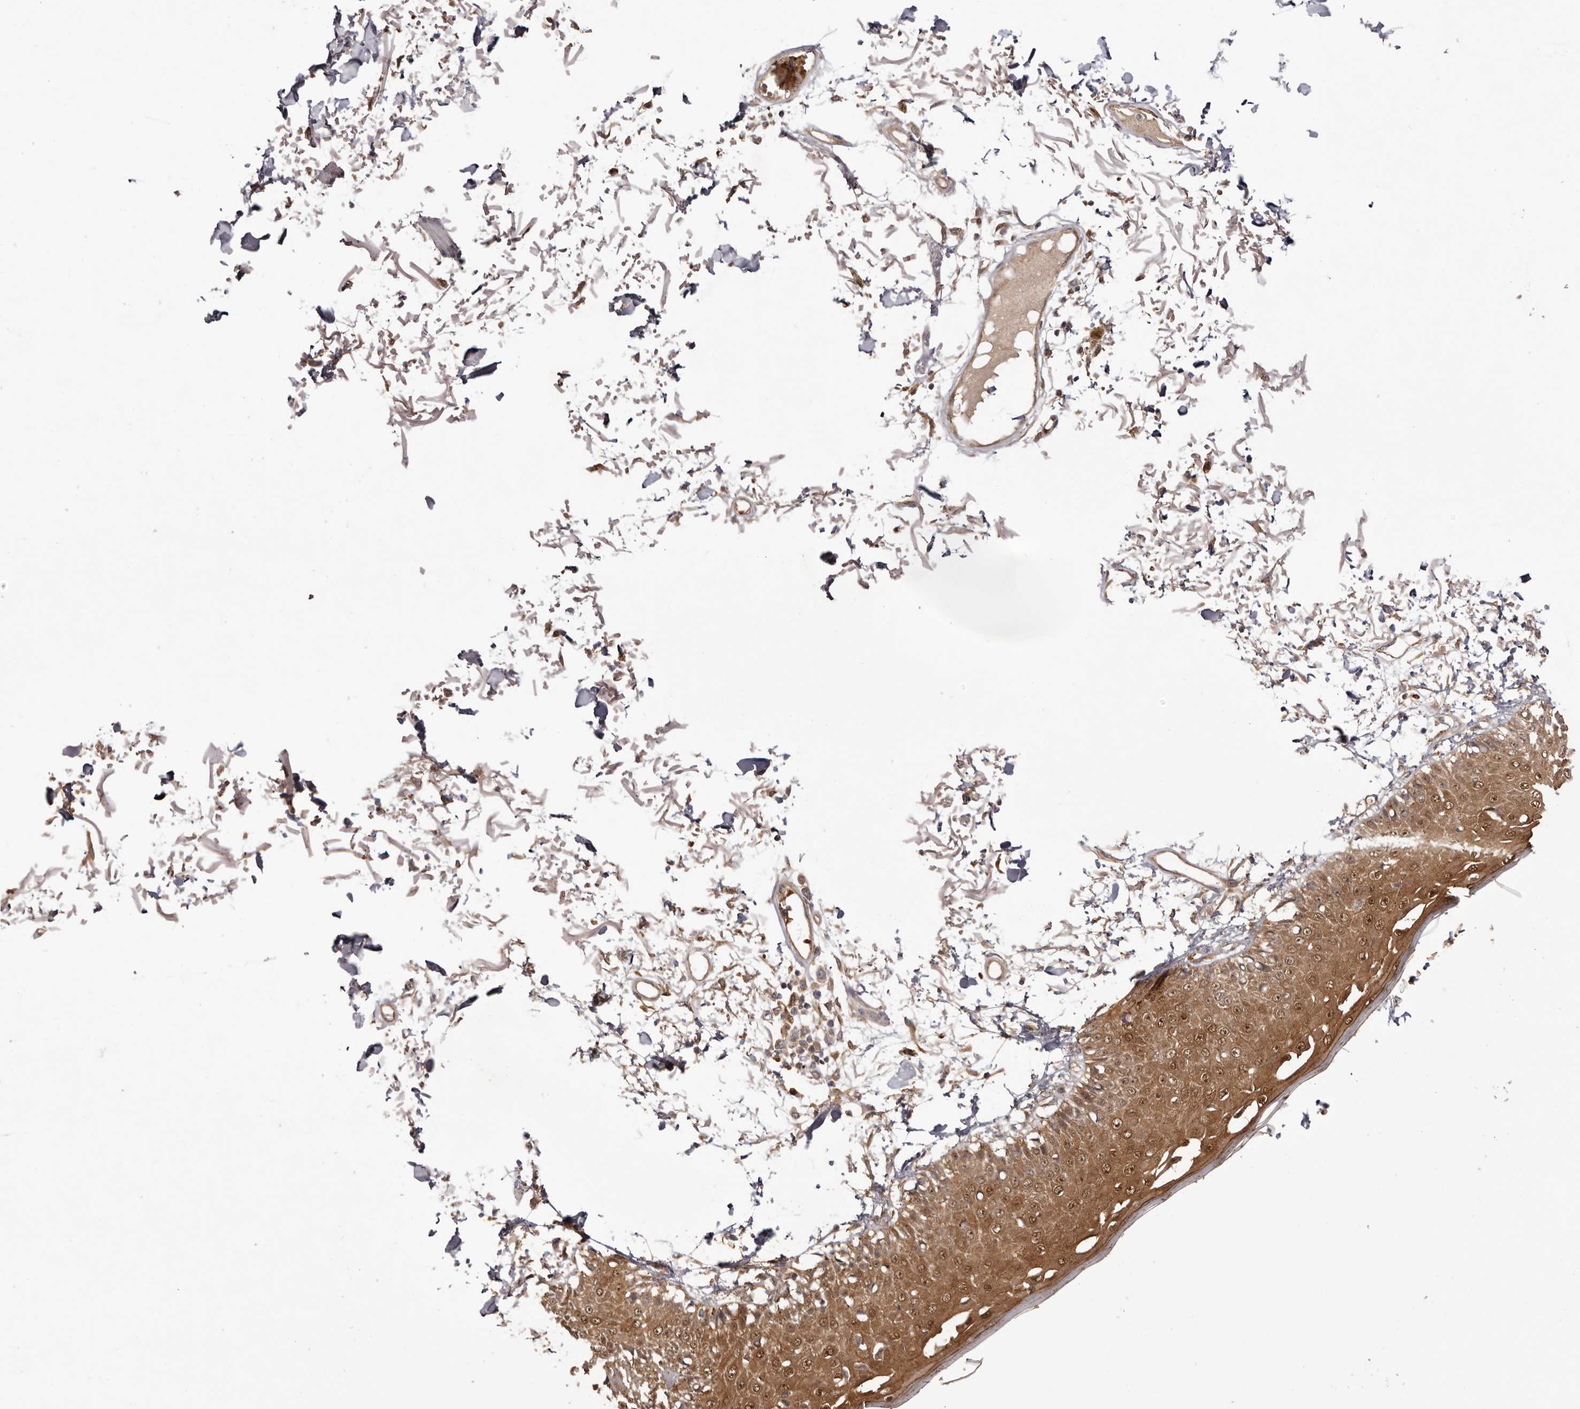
{"staining": {"intensity": "moderate", "quantity": ">75%", "location": "cytoplasmic/membranous"}, "tissue": "skin", "cell_type": "Fibroblasts", "image_type": "normal", "snomed": [{"axis": "morphology", "description": "Normal tissue, NOS"}, {"axis": "morphology", "description": "Squamous cell carcinoma, NOS"}, {"axis": "topography", "description": "Skin"}, {"axis": "topography", "description": "Peripheral nerve tissue"}], "caption": "Moderate cytoplasmic/membranous staining is appreciated in approximately >75% of fibroblasts in benign skin. Immunohistochemistry stains the protein of interest in brown and the nuclei are stained blue.", "gene": "UBR2", "patient": {"sex": "male", "age": 83}}